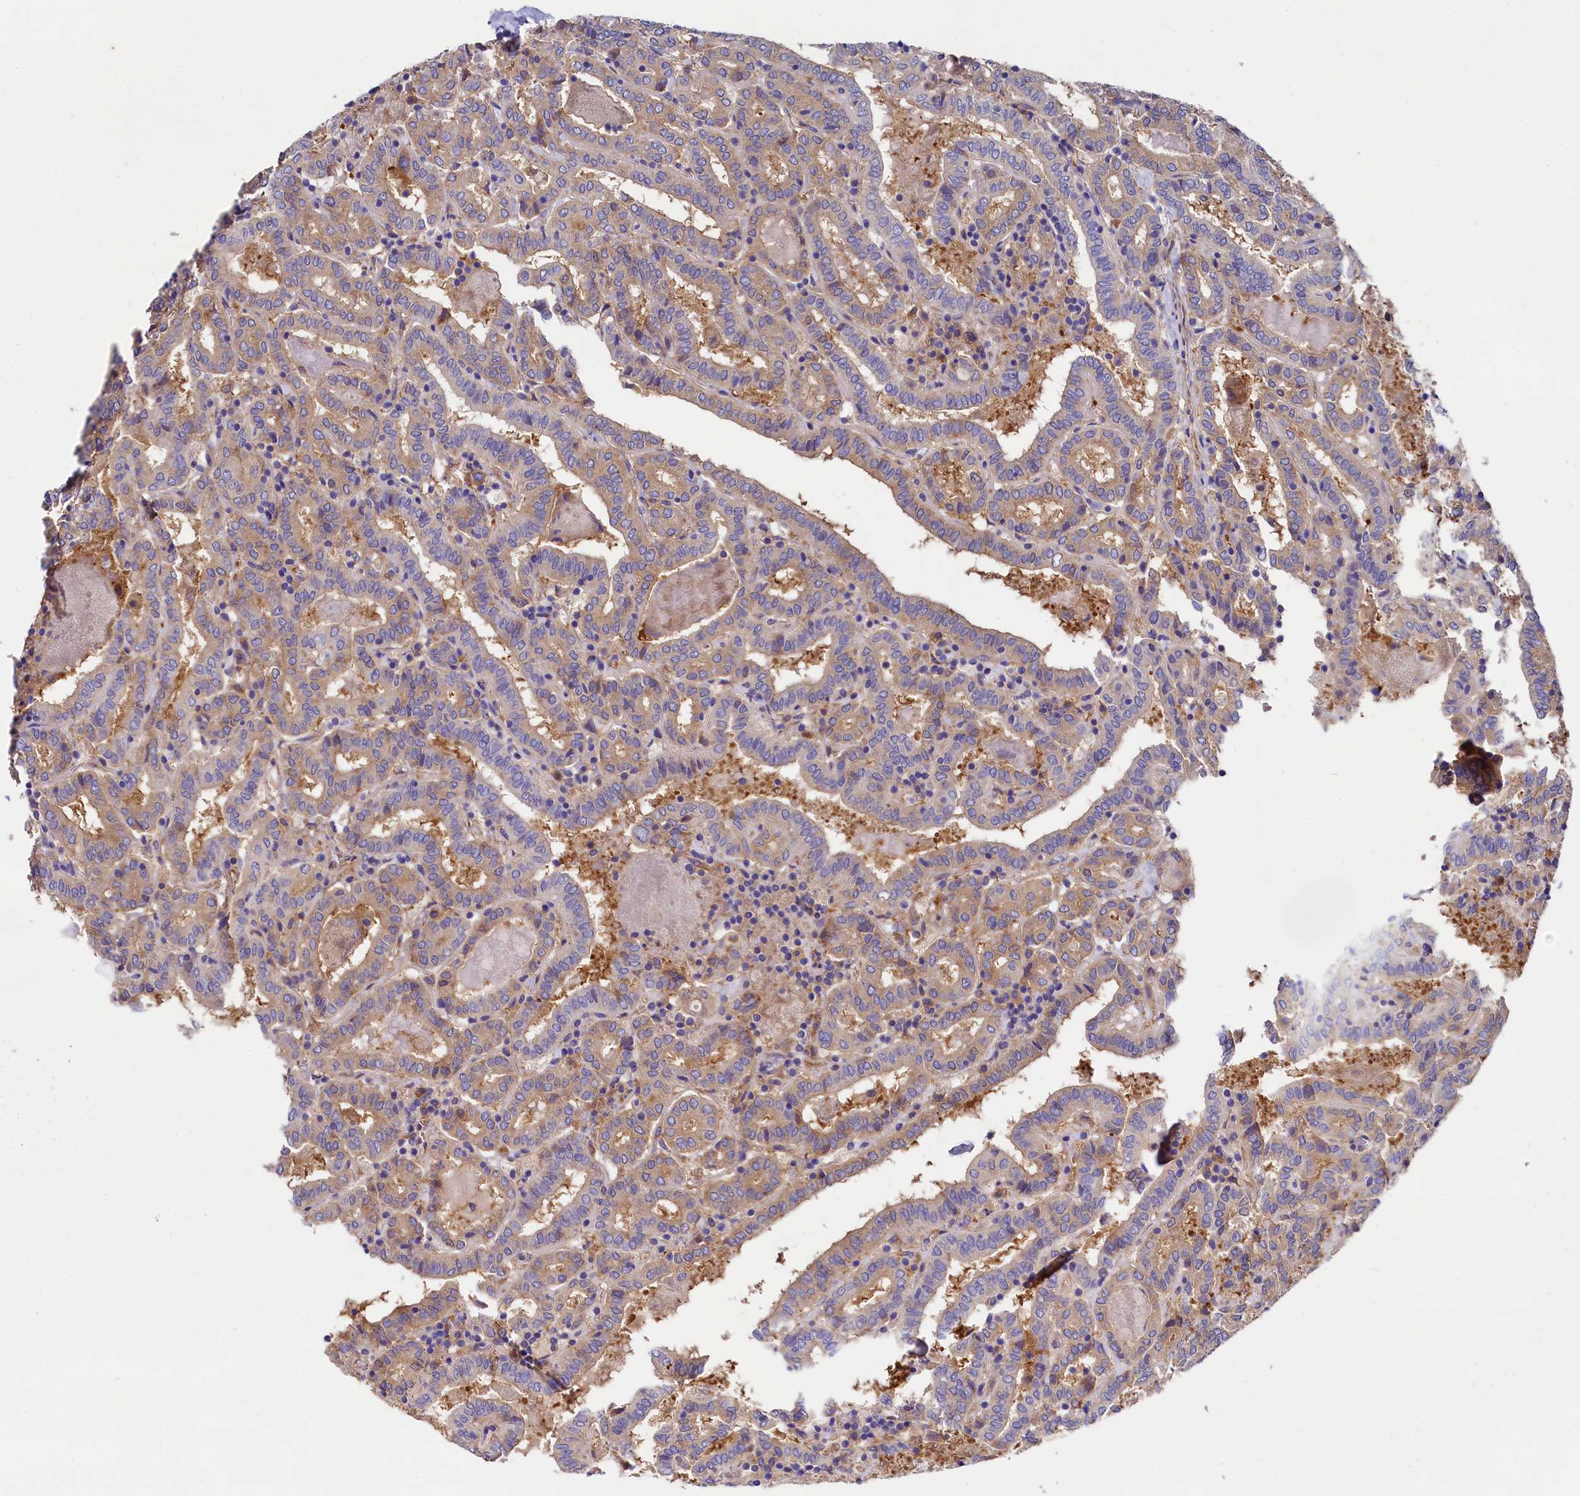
{"staining": {"intensity": "weak", "quantity": ">75%", "location": "cytoplasmic/membranous"}, "tissue": "thyroid cancer", "cell_type": "Tumor cells", "image_type": "cancer", "snomed": [{"axis": "morphology", "description": "Papillary adenocarcinoma, NOS"}, {"axis": "topography", "description": "Thyroid gland"}], "caption": "Thyroid papillary adenocarcinoma was stained to show a protein in brown. There is low levels of weak cytoplasmic/membranous expression in approximately >75% of tumor cells.", "gene": "QARS1", "patient": {"sex": "female", "age": 72}}